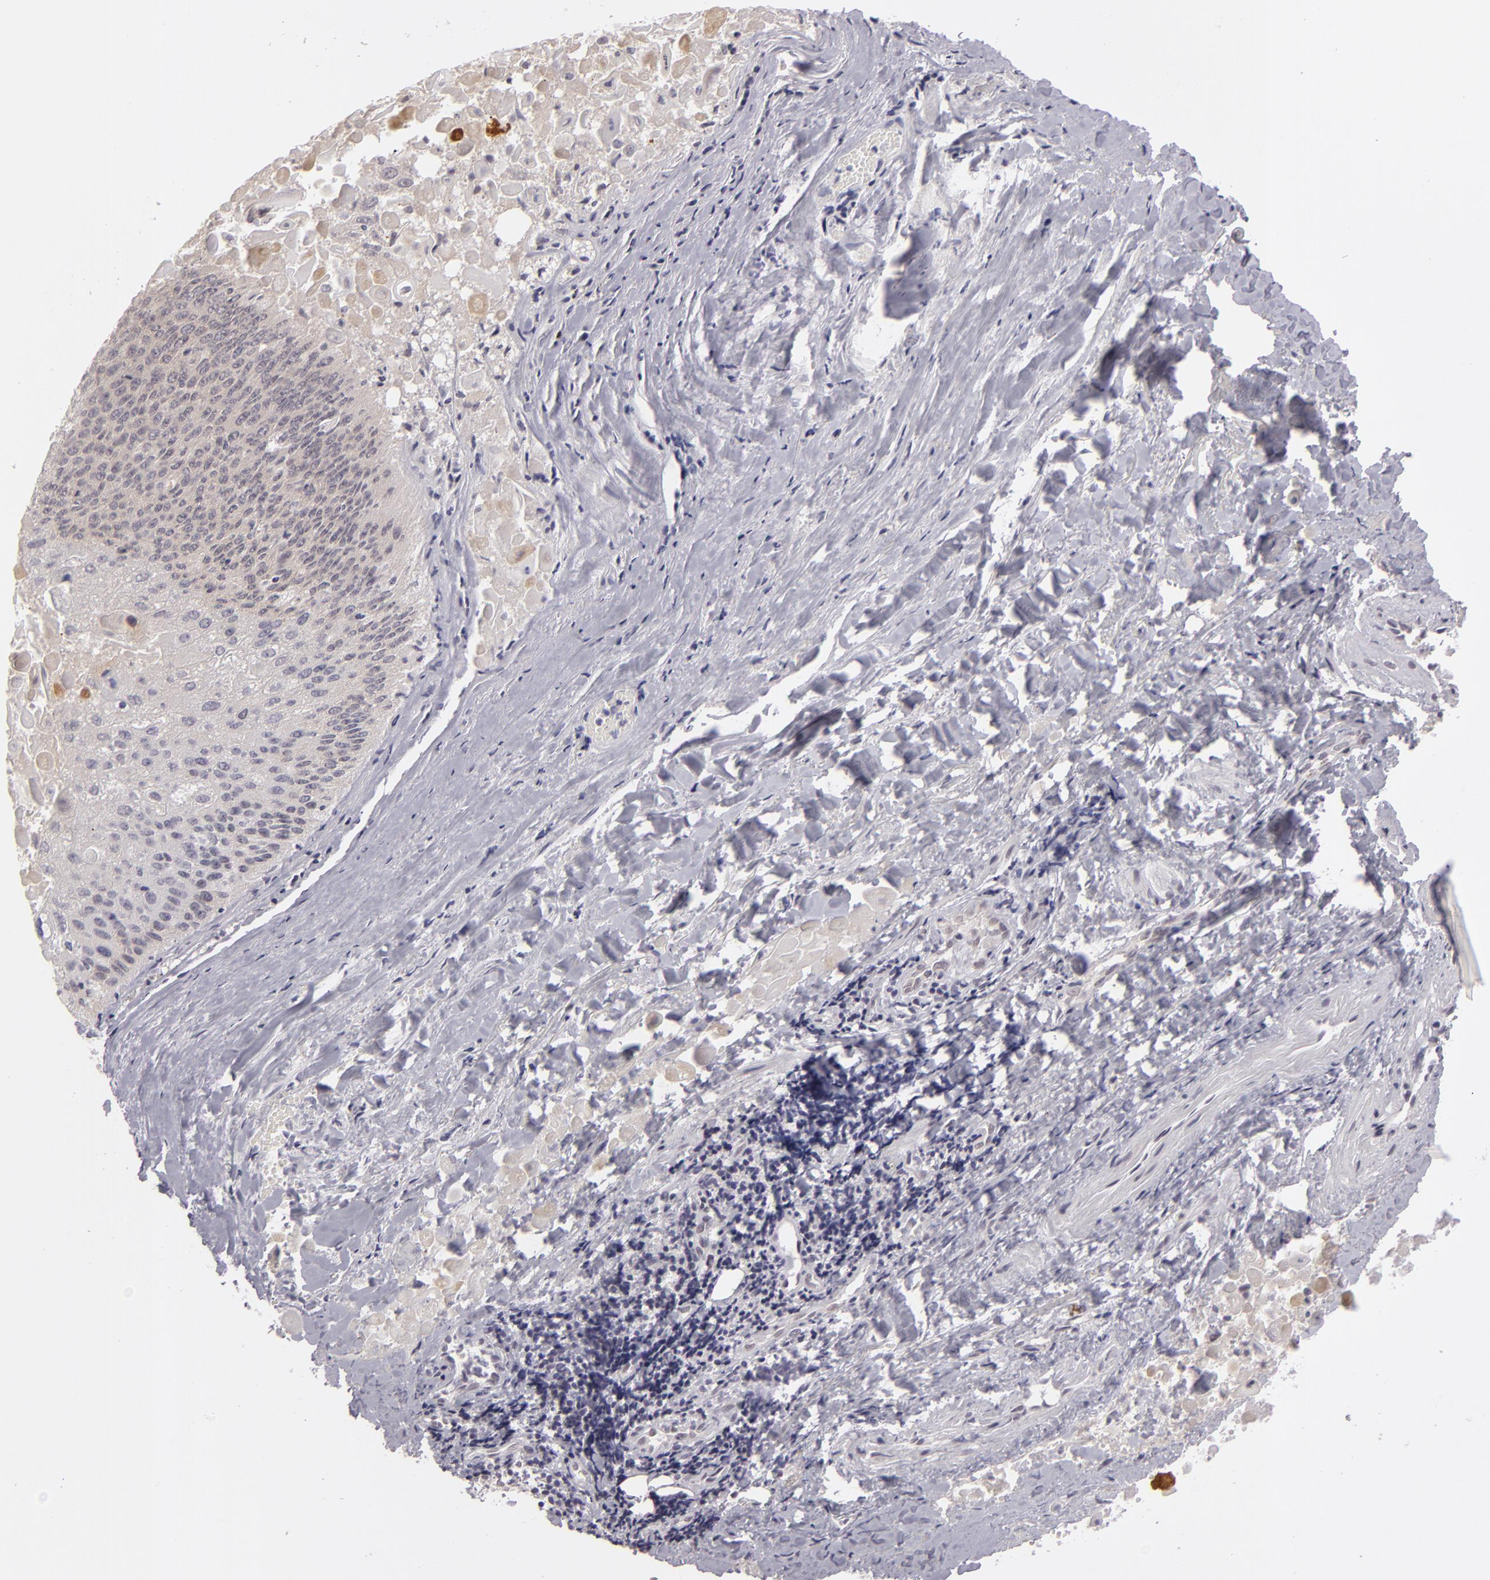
{"staining": {"intensity": "negative", "quantity": "none", "location": "none"}, "tissue": "lung cancer", "cell_type": "Tumor cells", "image_type": "cancer", "snomed": [{"axis": "morphology", "description": "Adenocarcinoma, NOS"}, {"axis": "topography", "description": "Lung"}], "caption": "Photomicrograph shows no protein staining in tumor cells of adenocarcinoma (lung) tissue.", "gene": "ZNF205", "patient": {"sex": "male", "age": 60}}